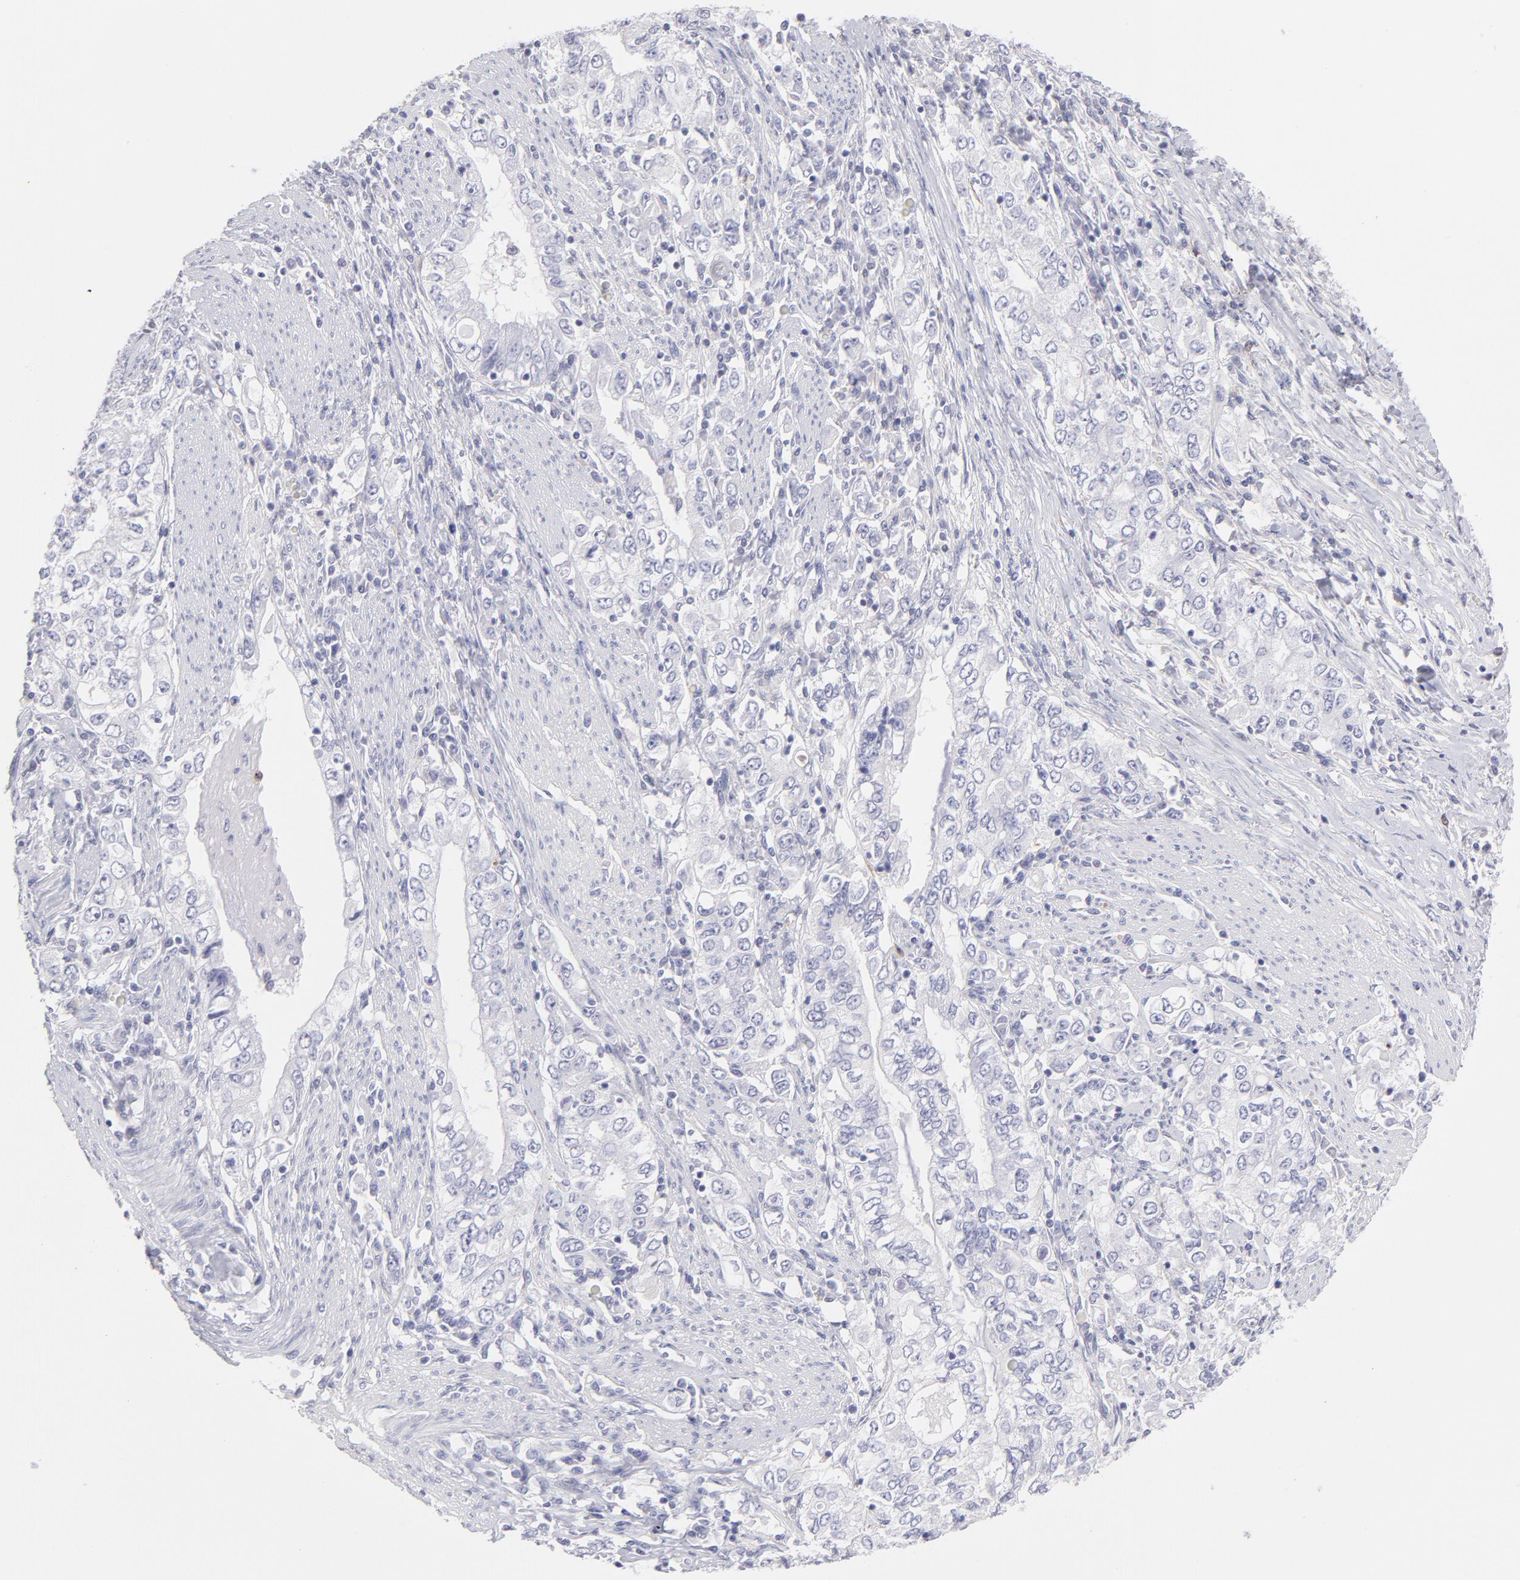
{"staining": {"intensity": "negative", "quantity": "none", "location": "none"}, "tissue": "stomach cancer", "cell_type": "Tumor cells", "image_type": "cancer", "snomed": [{"axis": "morphology", "description": "Adenocarcinoma, NOS"}, {"axis": "topography", "description": "Stomach, lower"}], "caption": "This is an IHC micrograph of stomach adenocarcinoma. There is no positivity in tumor cells.", "gene": "LTB4R", "patient": {"sex": "female", "age": 72}}